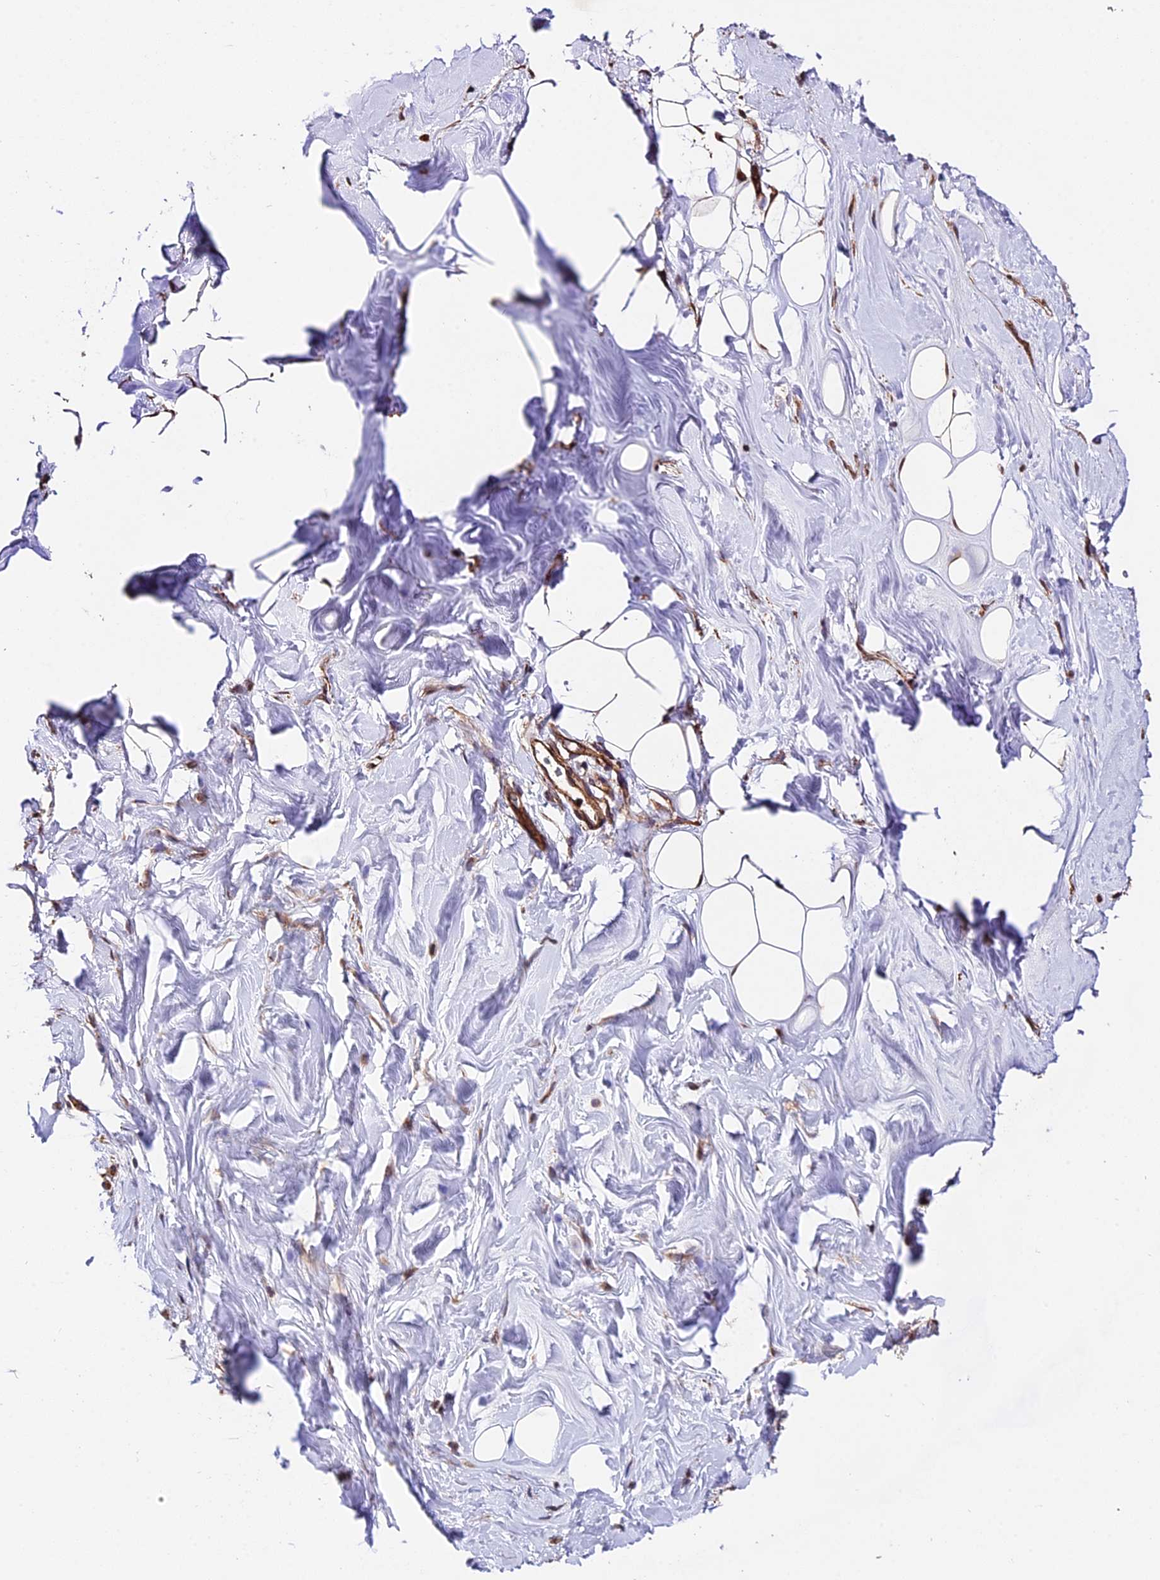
{"staining": {"intensity": "moderate", "quantity": ">75%", "location": "cytoplasmic/membranous"}, "tissue": "adipose tissue", "cell_type": "Adipocytes", "image_type": "normal", "snomed": [{"axis": "morphology", "description": "Normal tissue, NOS"}, {"axis": "topography", "description": "Breast"}], "caption": "This photomicrograph demonstrates immunohistochemistry (IHC) staining of benign human adipose tissue, with medium moderate cytoplasmic/membranous expression in about >75% of adipocytes.", "gene": "HERPUD1", "patient": {"sex": "female", "age": 26}}